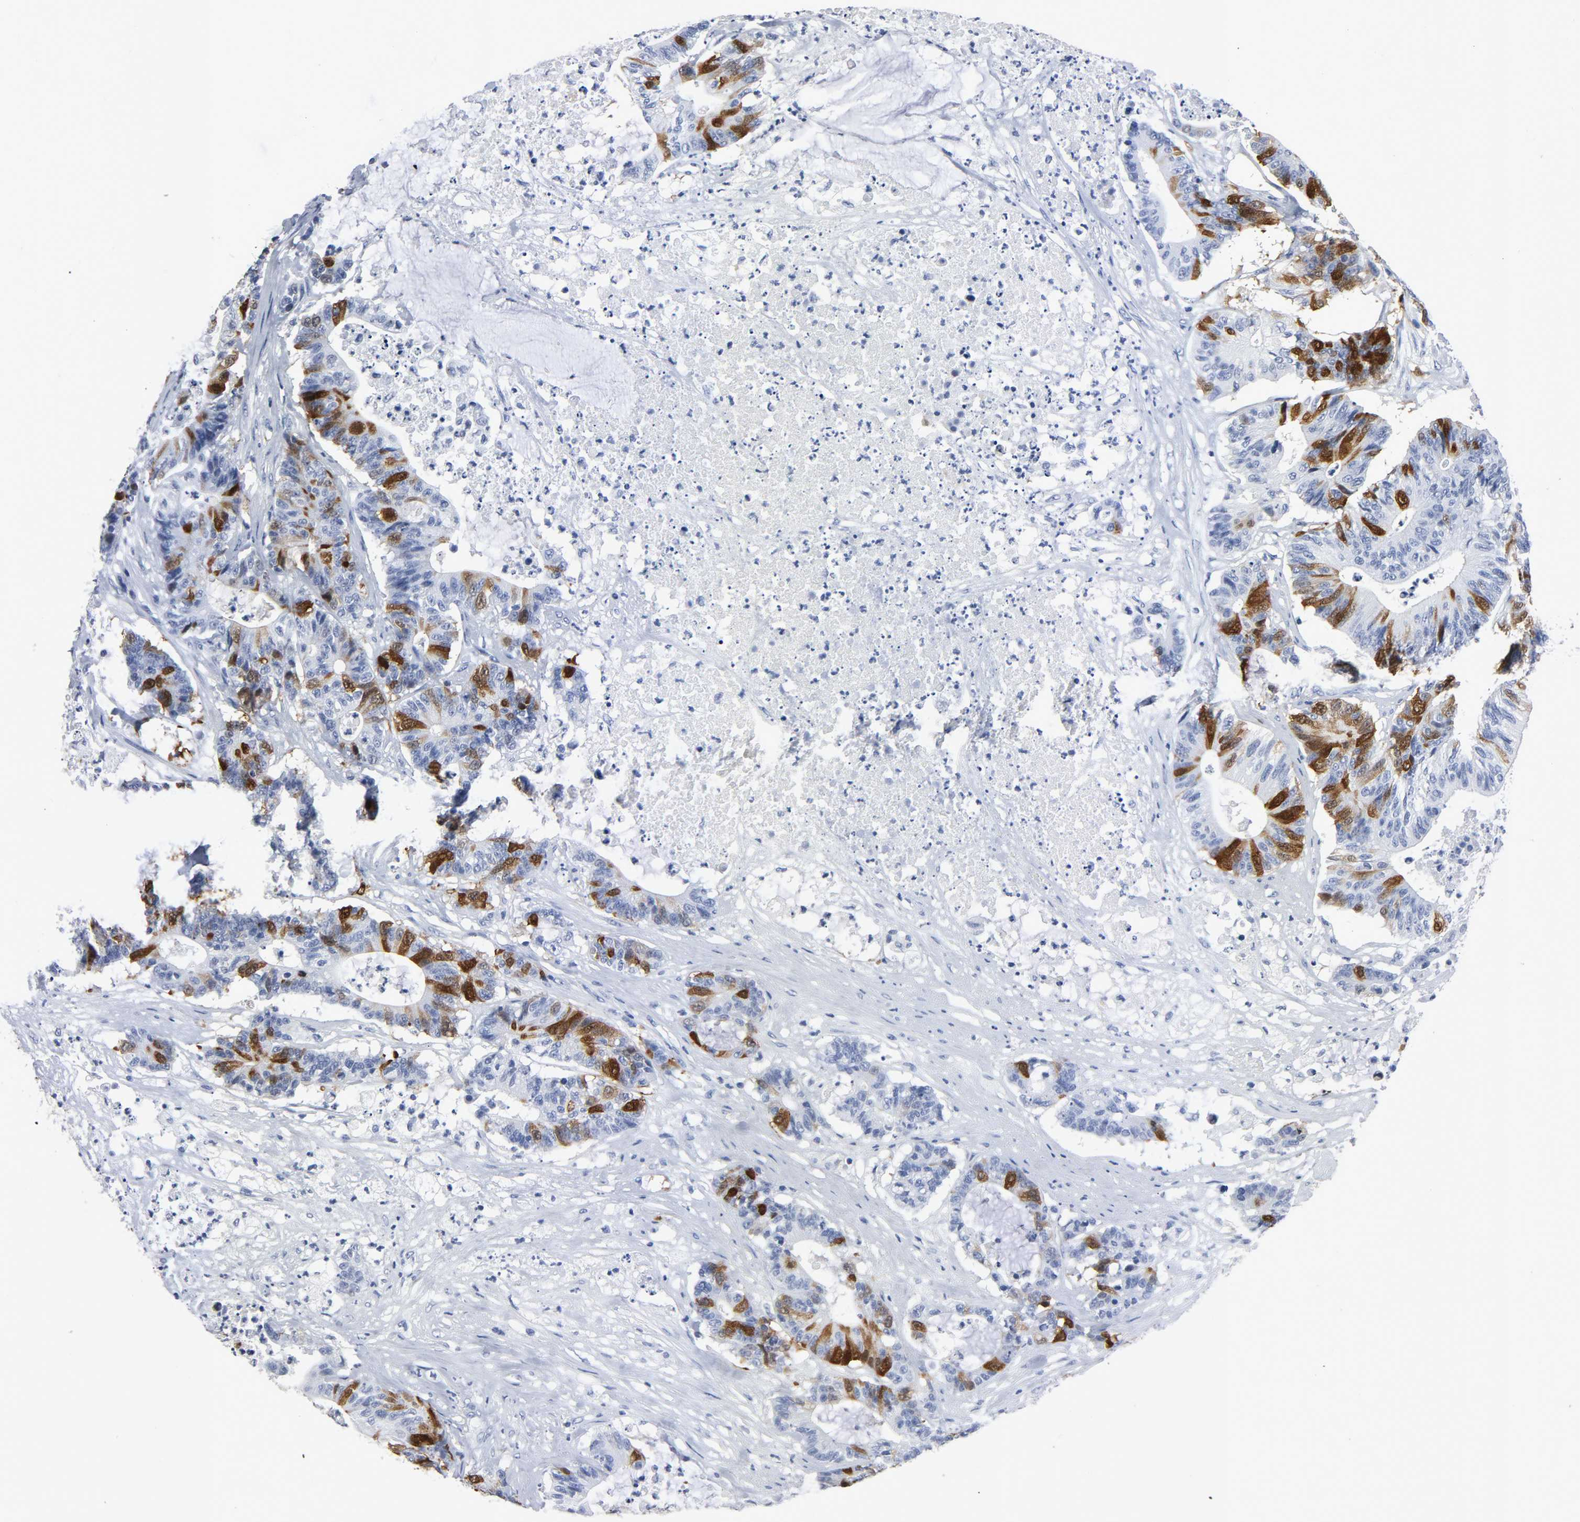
{"staining": {"intensity": "strong", "quantity": "25%-75%", "location": "cytoplasmic/membranous,nuclear"}, "tissue": "colorectal cancer", "cell_type": "Tumor cells", "image_type": "cancer", "snomed": [{"axis": "morphology", "description": "Adenocarcinoma, NOS"}, {"axis": "topography", "description": "Colon"}], "caption": "High-magnification brightfield microscopy of colorectal cancer stained with DAB (3,3'-diaminobenzidine) (brown) and counterstained with hematoxylin (blue). tumor cells exhibit strong cytoplasmic/membranous and nuclear expression is appreciated in approximately25%-75% of cells. The staining was performed using DAB (3,3'-diaminobenzidine), with brown indicating positive protein expression. Nuclei are stained blue with hematoxylin.", "gene": "CDC20", "patient": {"sex": "female", "age": 84}}